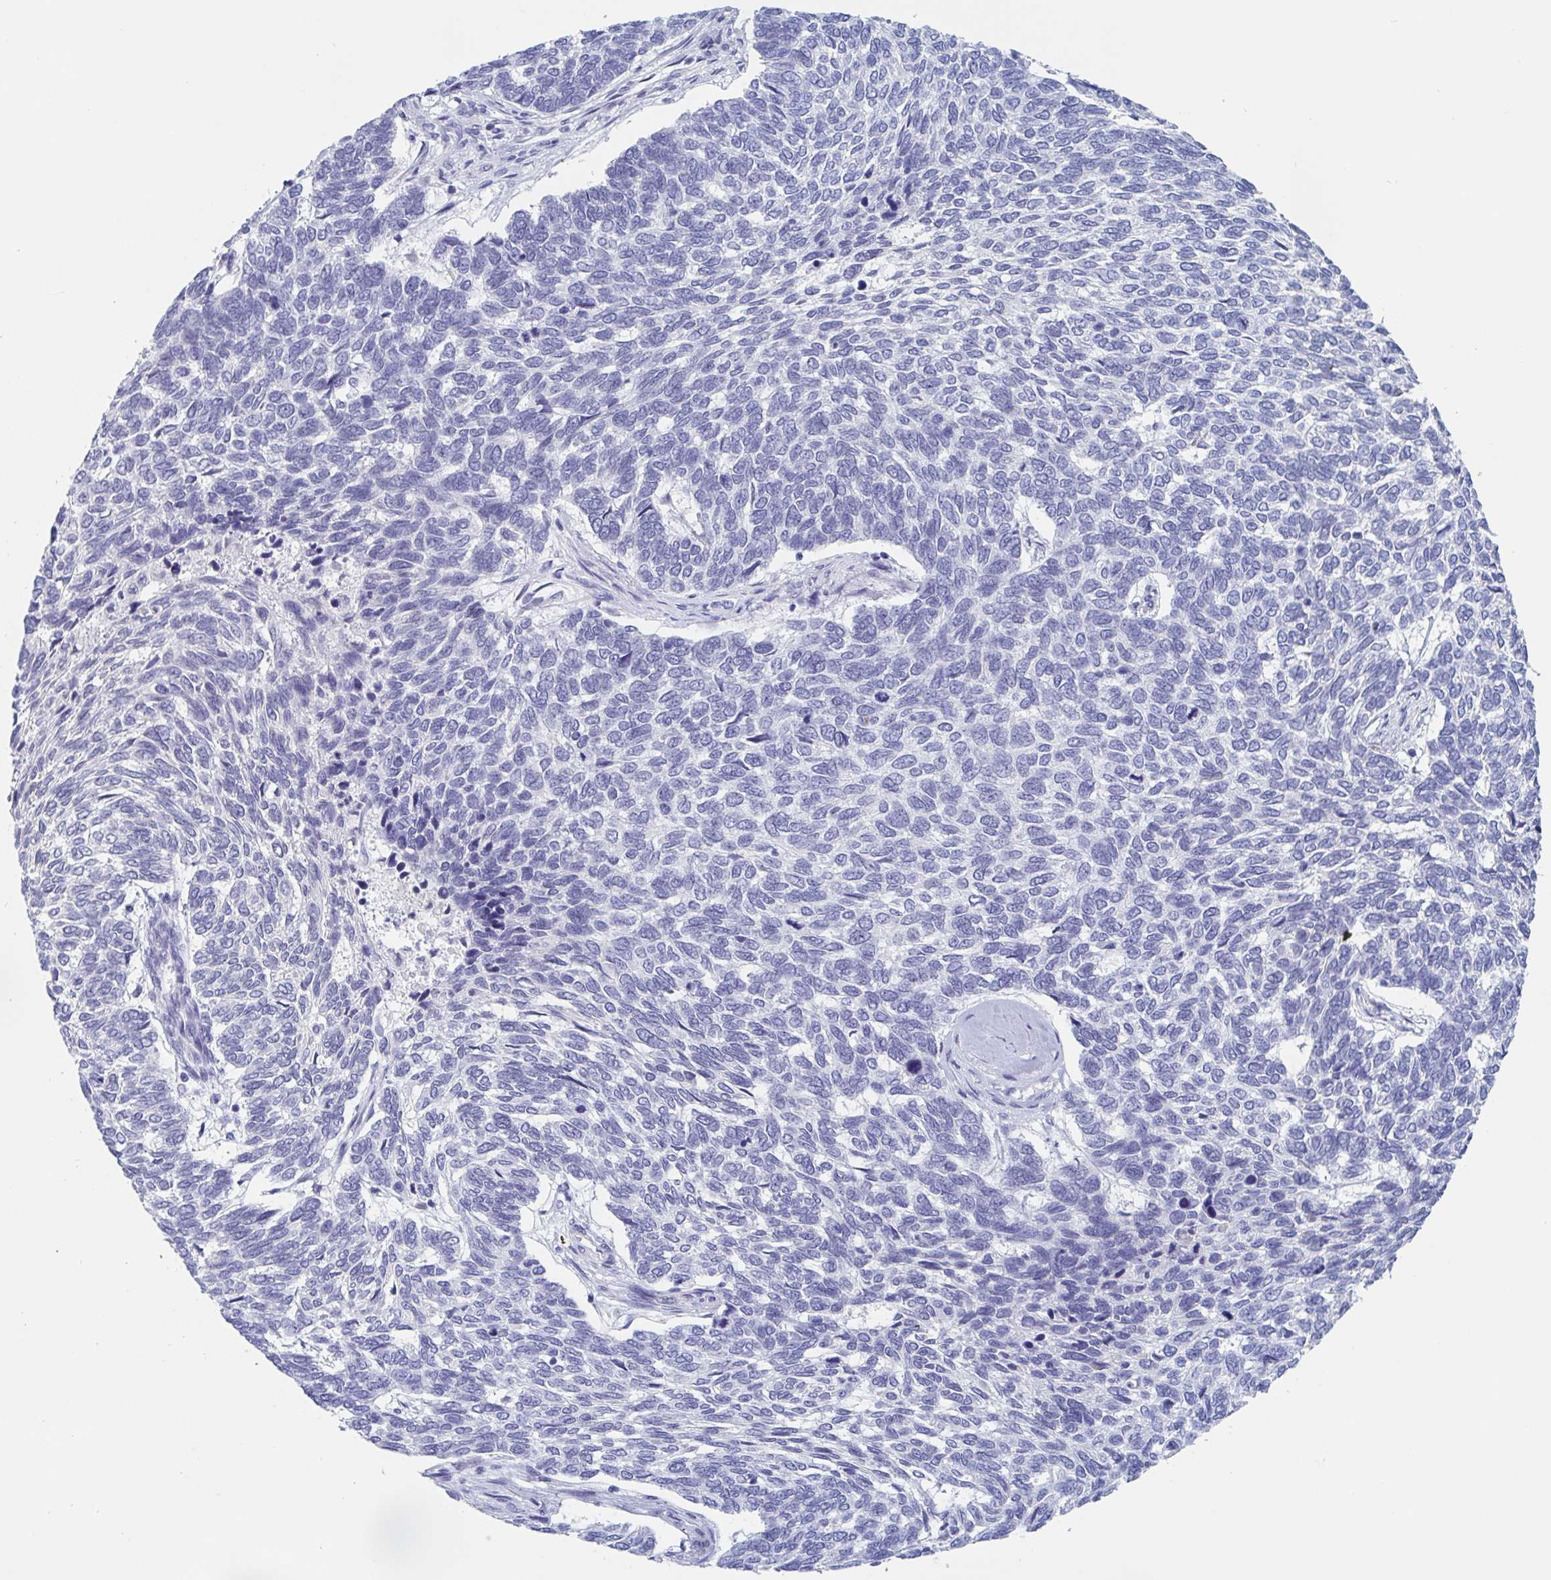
{"staining": {"intensity": "negative", "quantity": "none", "location": "none"}, "tissue": "skin cancer", "cell_type": "Tumor cells", "image_type": "cancer", "snomed": [{"axis": "morphology", "description": "Basal cell carcinoma"}, {"axis": "topography", "description": "Skin"}], "caption": "Tumor cells show no significant expression in skin basal cell carcinoma.", "gene": "CDX4", "patient": {"sex": "female", "age": 65}}